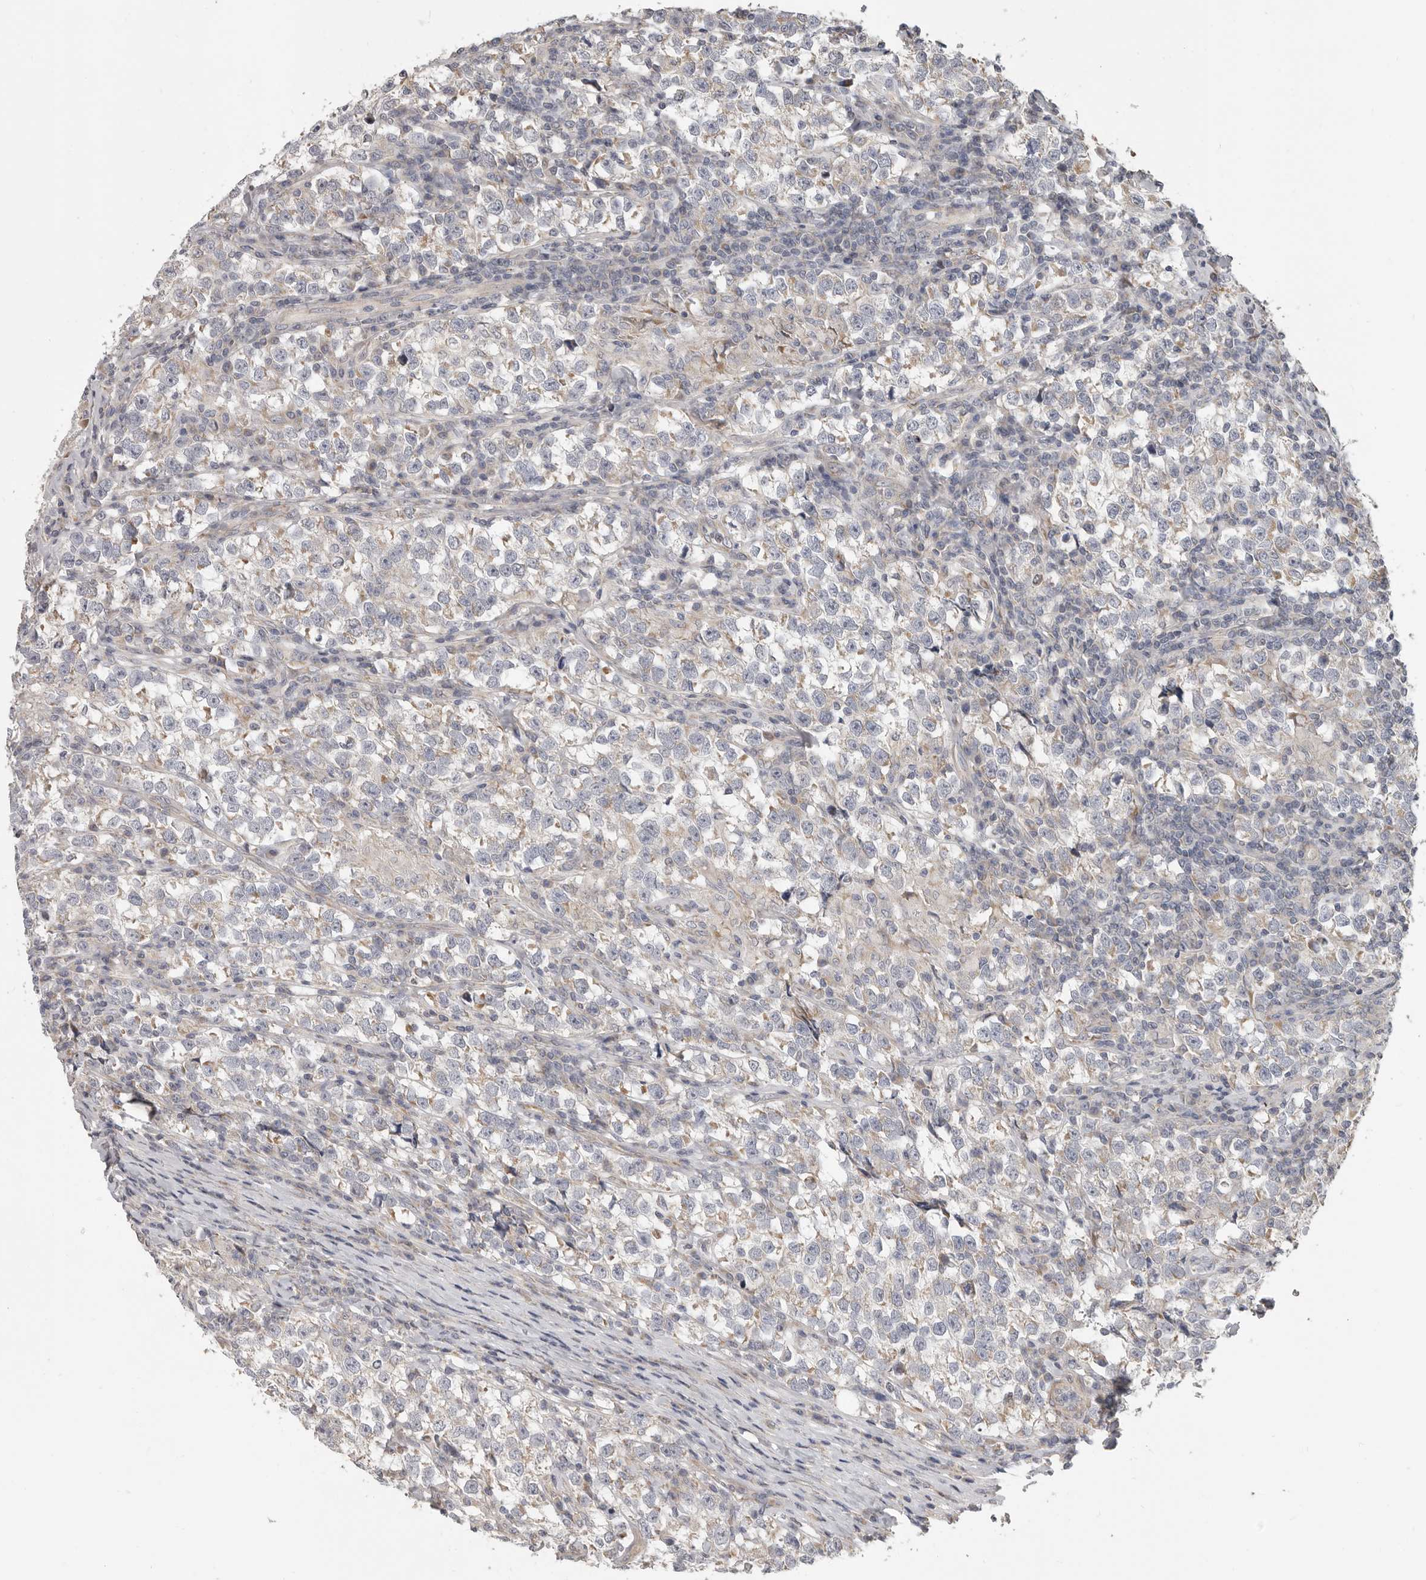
{"staining": {"intensity": "weak", "quantity": "<25%", "location": "cytoplasmic/membranous"}, "tissue": "testis cancer", "cell_type": "Tumor cells", "image_type": "cancer", "snomed": [{"axis": "morphology", "description": "Normal tissue, NOS"}, {"axis": "morphology", "description": "Seminoma, NOS"}, {"axis": "topography", "description": "Testis"}], "caption": "Immunohistochemistry (IHC) of human testis seminoma reveals no positivity in tumor cells.", "gene": "UNK", "patient": {"sex": "male", "age": 43}}